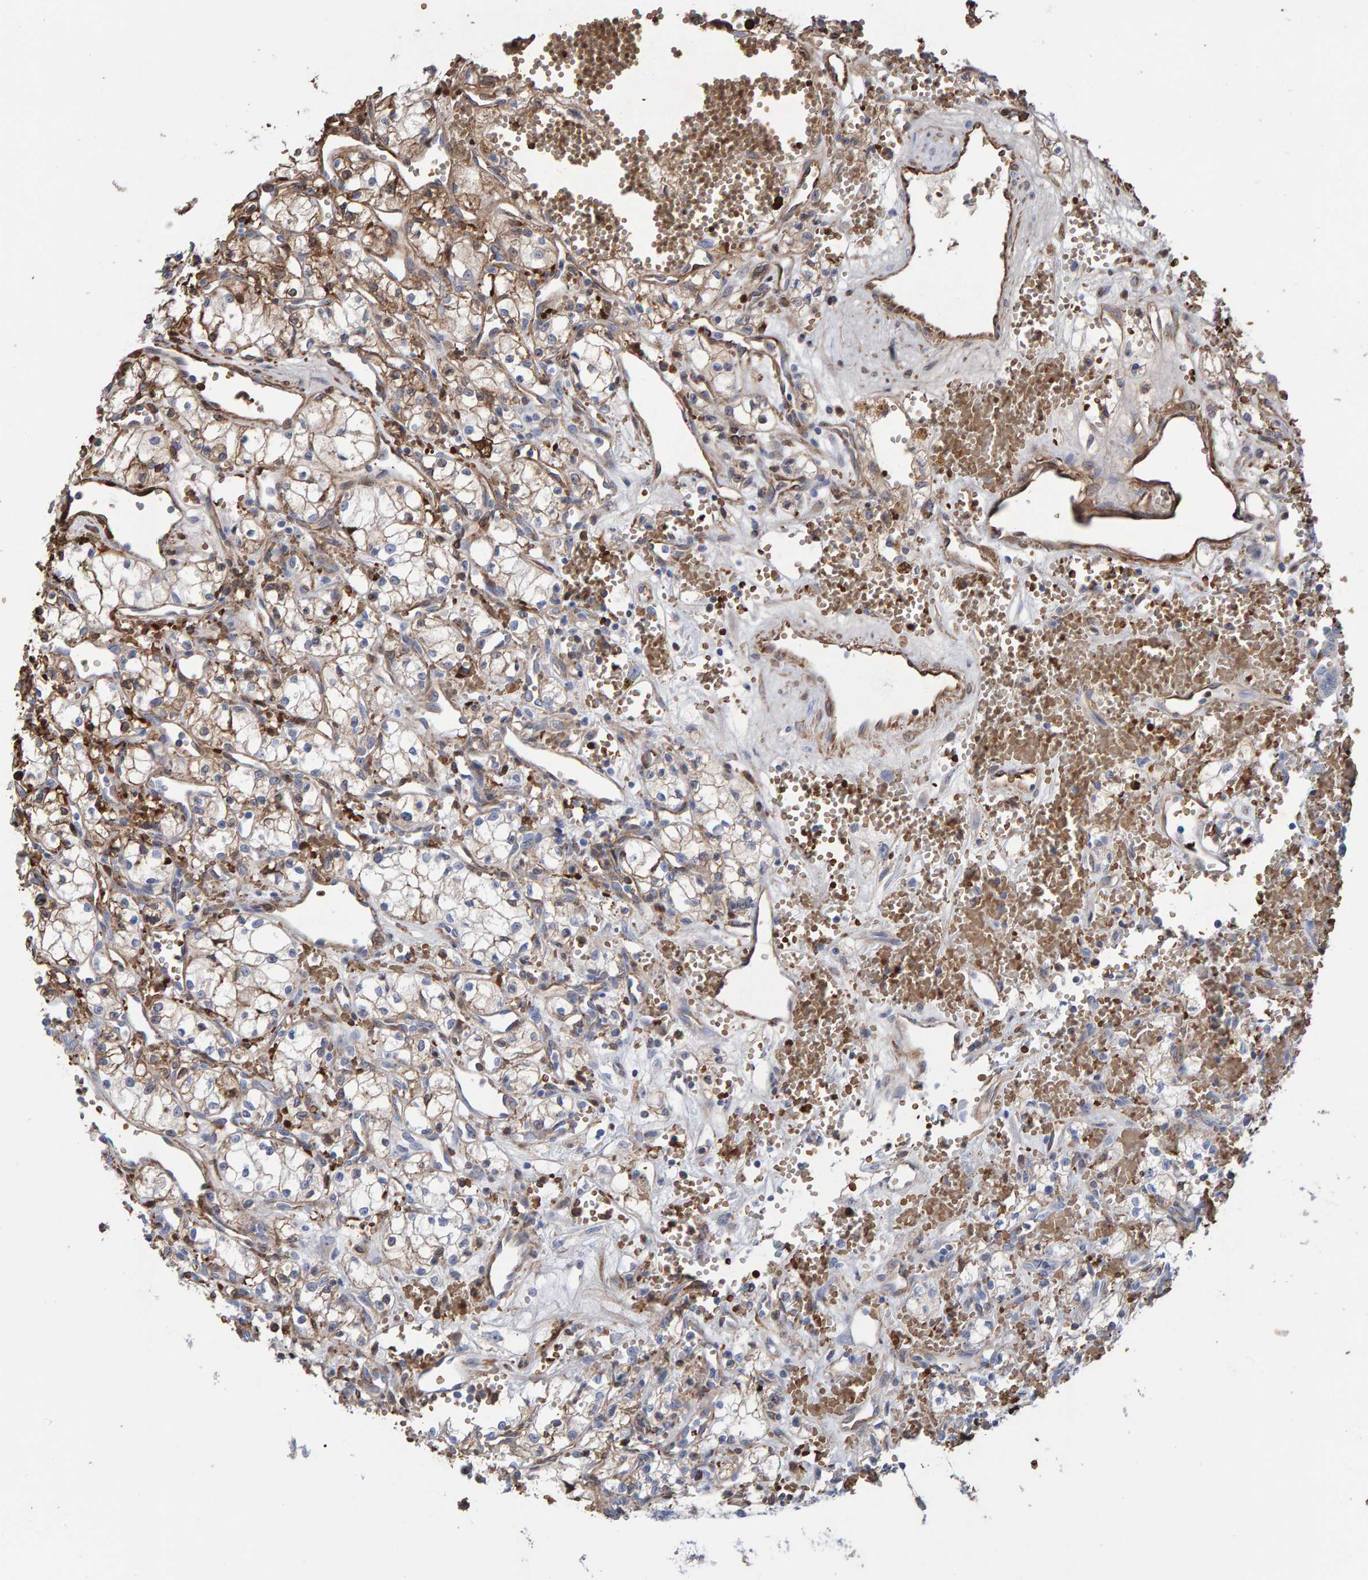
{"staining": {"intensity": "moderate", "quantity": ">75%", "location": "cytoplasmic/membranous"}, "tissue": "renal cancer", "cell_type": "Tumor cells", "image_type": "cancer", "snomed": [{"axis": "morphology", "description": "Adenocarcinoma, NOS"}, {"axis": "topography", "description": "Kidney"}], "caption": "The immunohistochemical stain highlights moderate cytoplasmic/membranous expression in tumor cells of adenocarcinoma (renal) tissue.", "gene": "VPS9D1", "patient": {"sex": "male", "age": 59}}